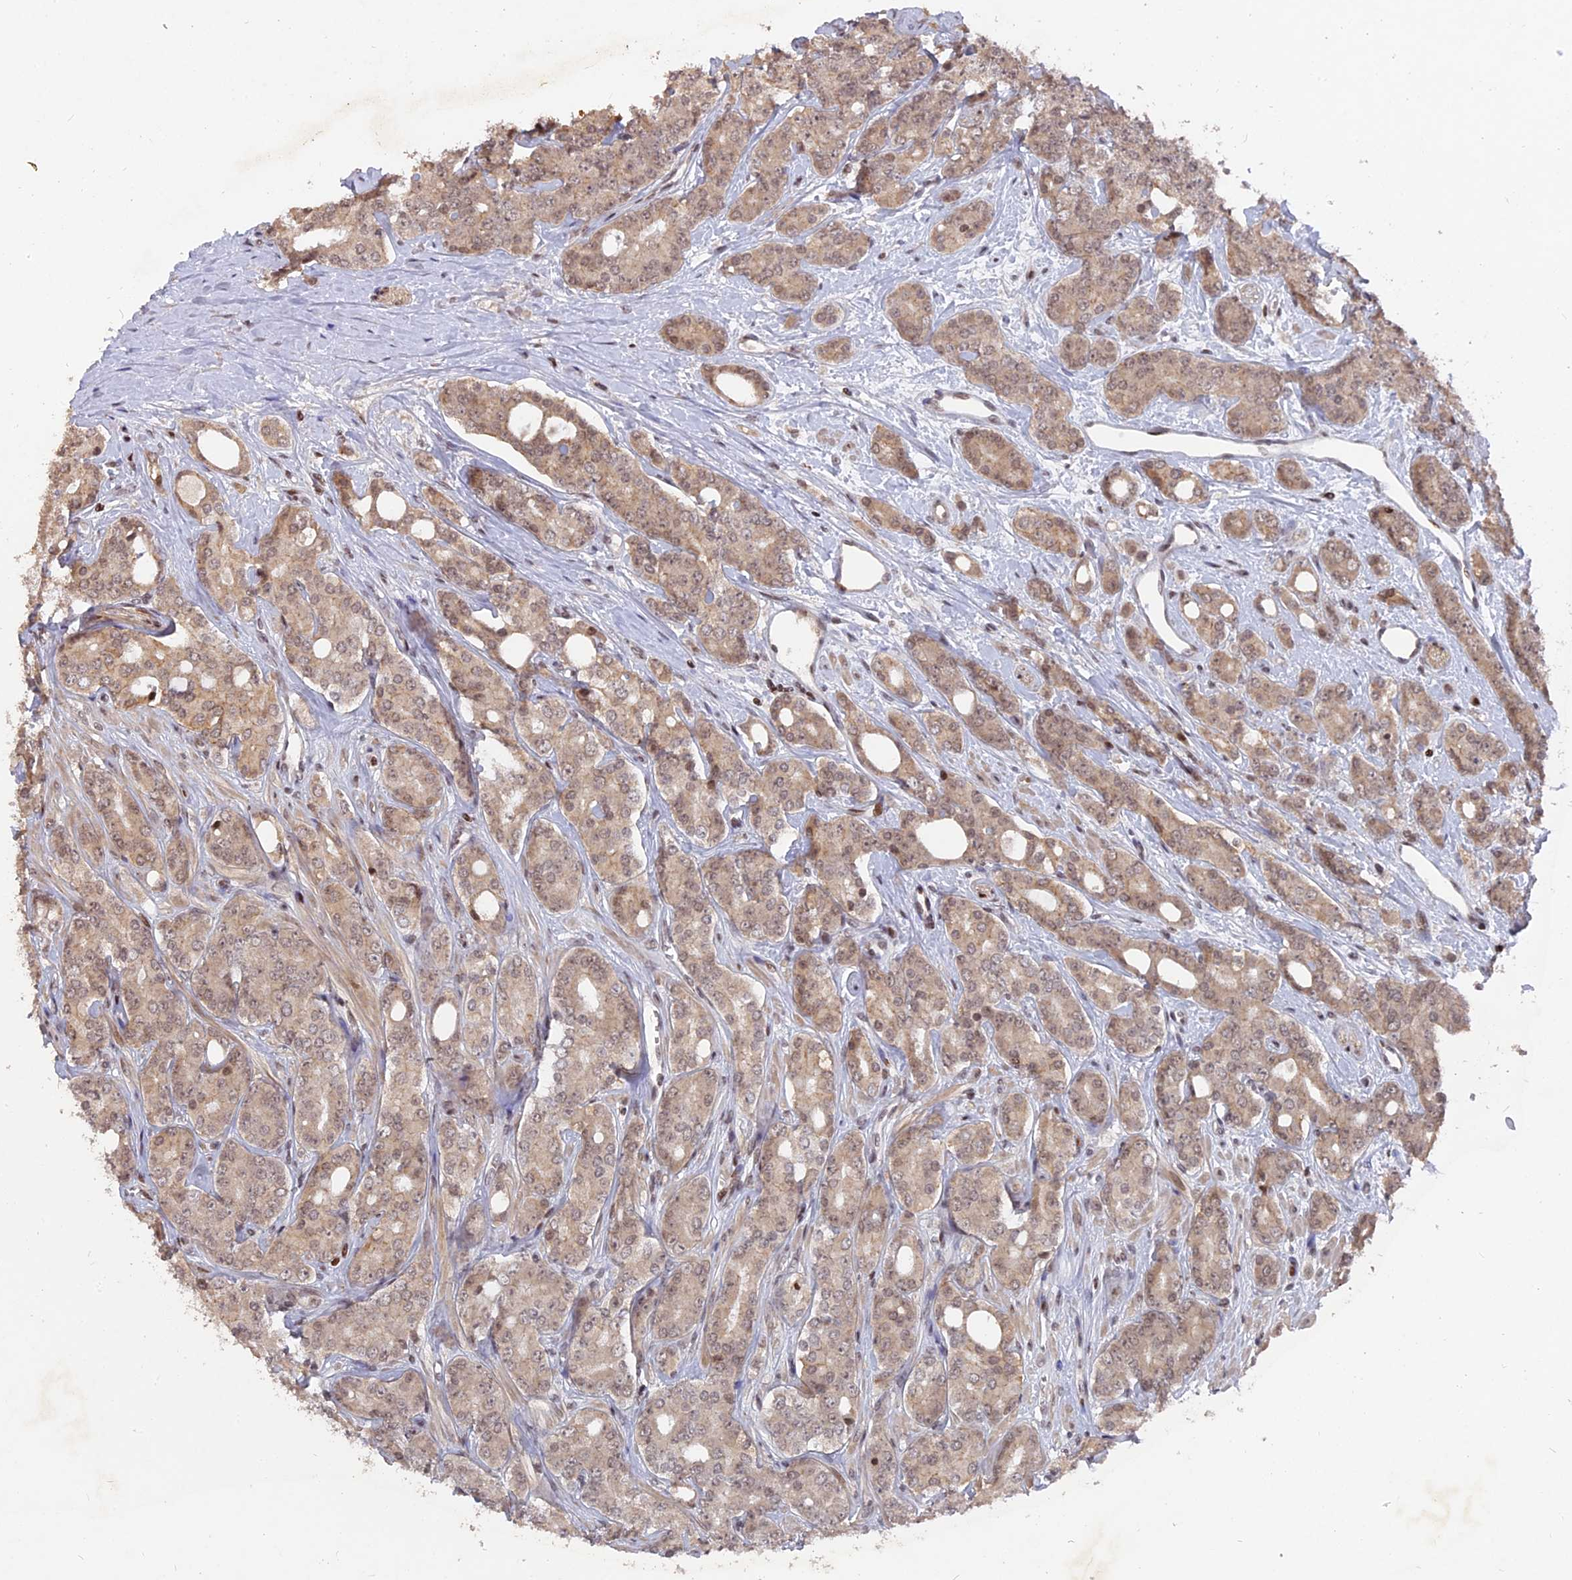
{"staining": {"intensity": "weak", "quantity": "25%-75%", "location": "nuclear"}, "tissue": "prostate cancer", "cell_type": "Tumor cells", "image_type": "cancer", "snomed": [{"axis": "morphology", "description": "Adenocarcinoma, High grade"}, {"axis": "topography", "description": "Prostate"}], "caption": "Immunohistochemistry (IHC) micrograph of neoplastic tissue: prostate cancer (adenocarcinoma (high-grade)) stained using immunohistochemistry displays low levels of weak protein expression localized specifically in the nuclear of tumor cells, appearing as a nuclear brown color.", "gene": "NR1H3", "patient": {"sex": "male", "age": 62}}